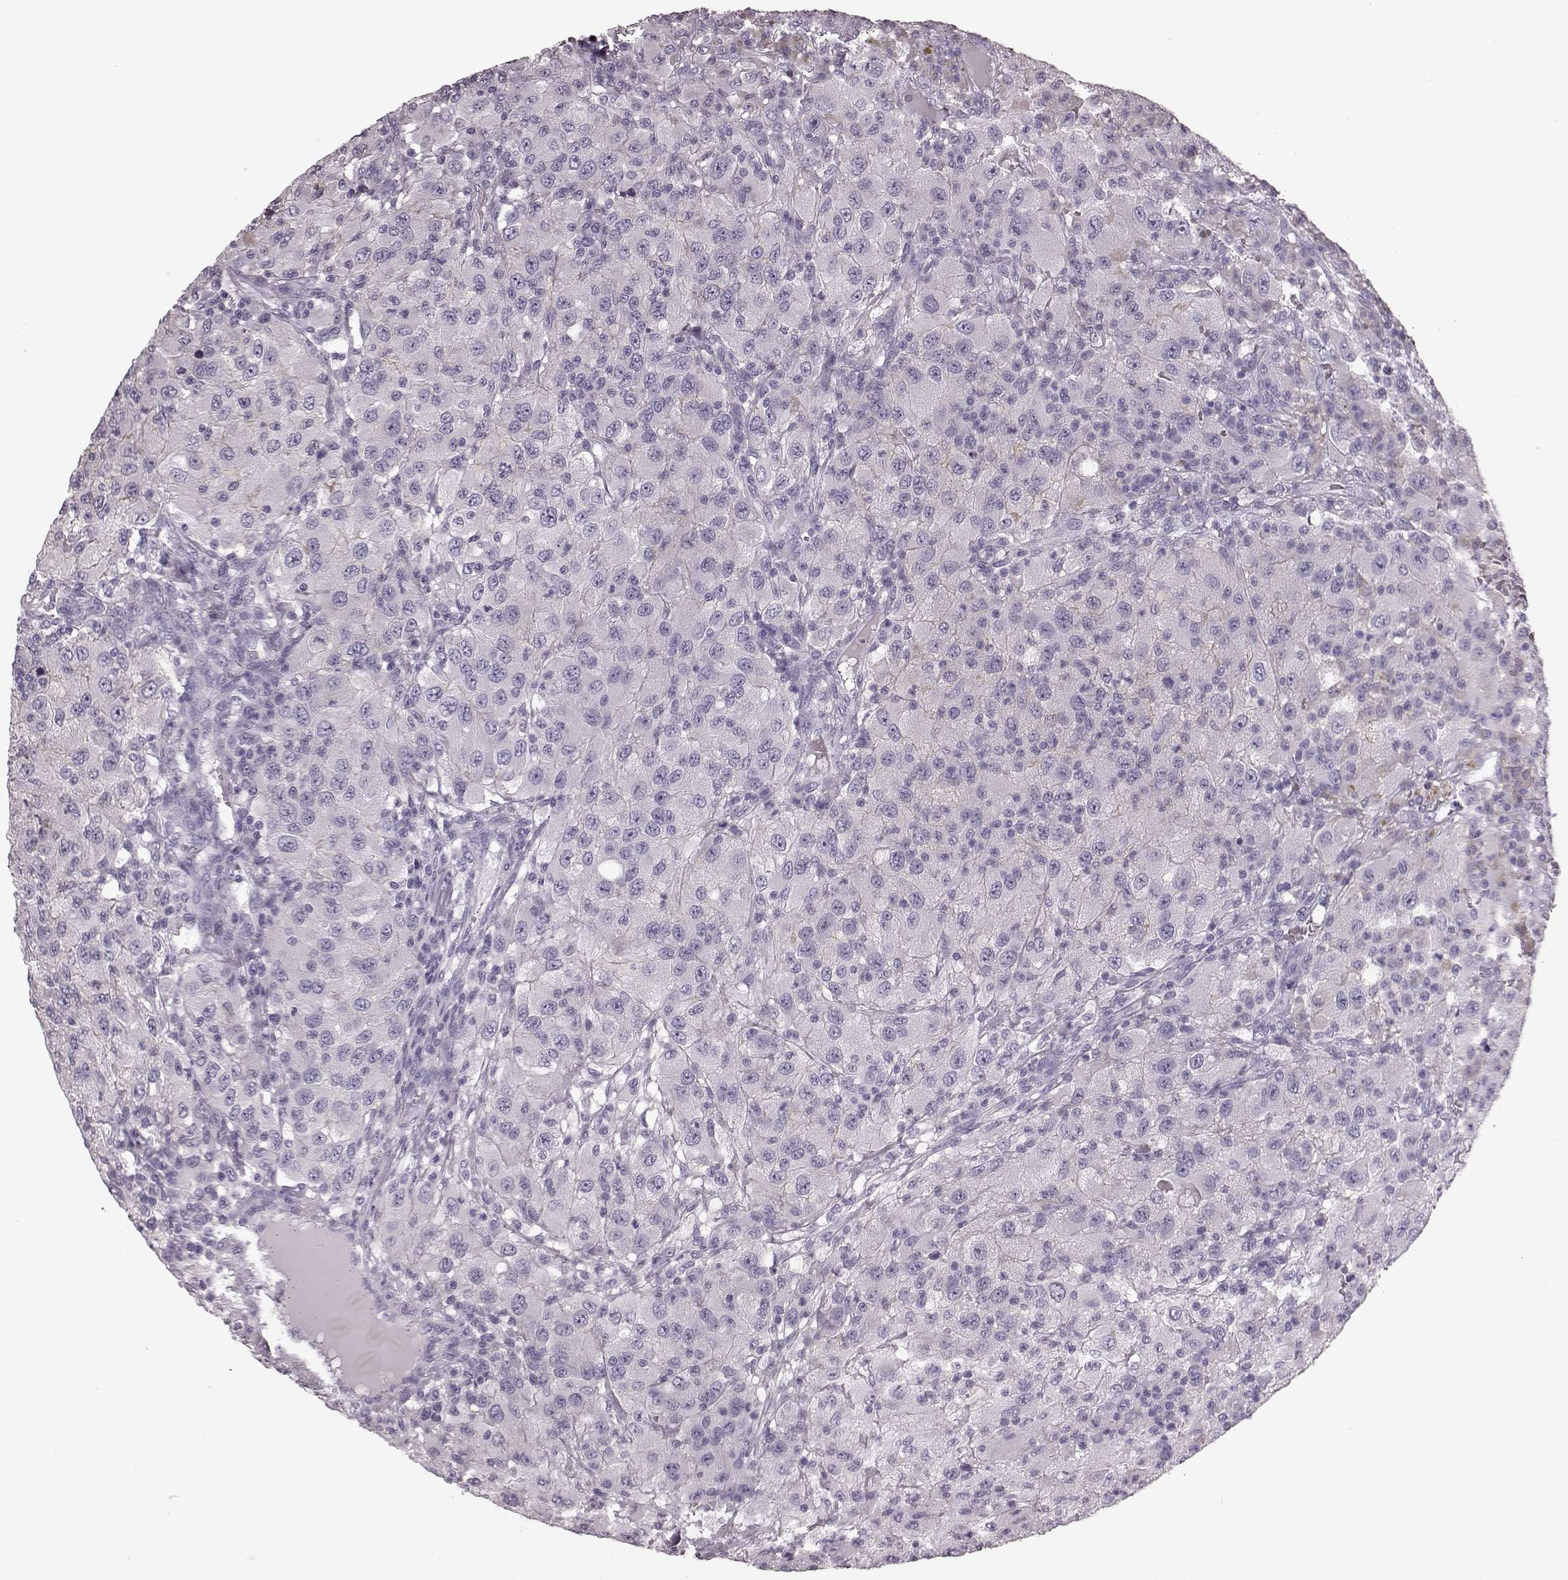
{"staining": {"intensity": "negative", "quantity": "none", "location": "none"}, "tissue": "renal cancer", "cell_type": "Tumor cells", "image_type": "cancer", "snomed": [{"axis": "morphology", "description": "Adenocarcinoma, NOS"}, {"axis": "topography", "description": "Kidney"}], "caption": "Immunohistochemistry photomicrograph of renal adenocarcinoma stained for a protein (brown), which reveals no positivity in tumor cells.", "gene": "CRYBA2", "patient": {"sex": "female", "age": 67}}